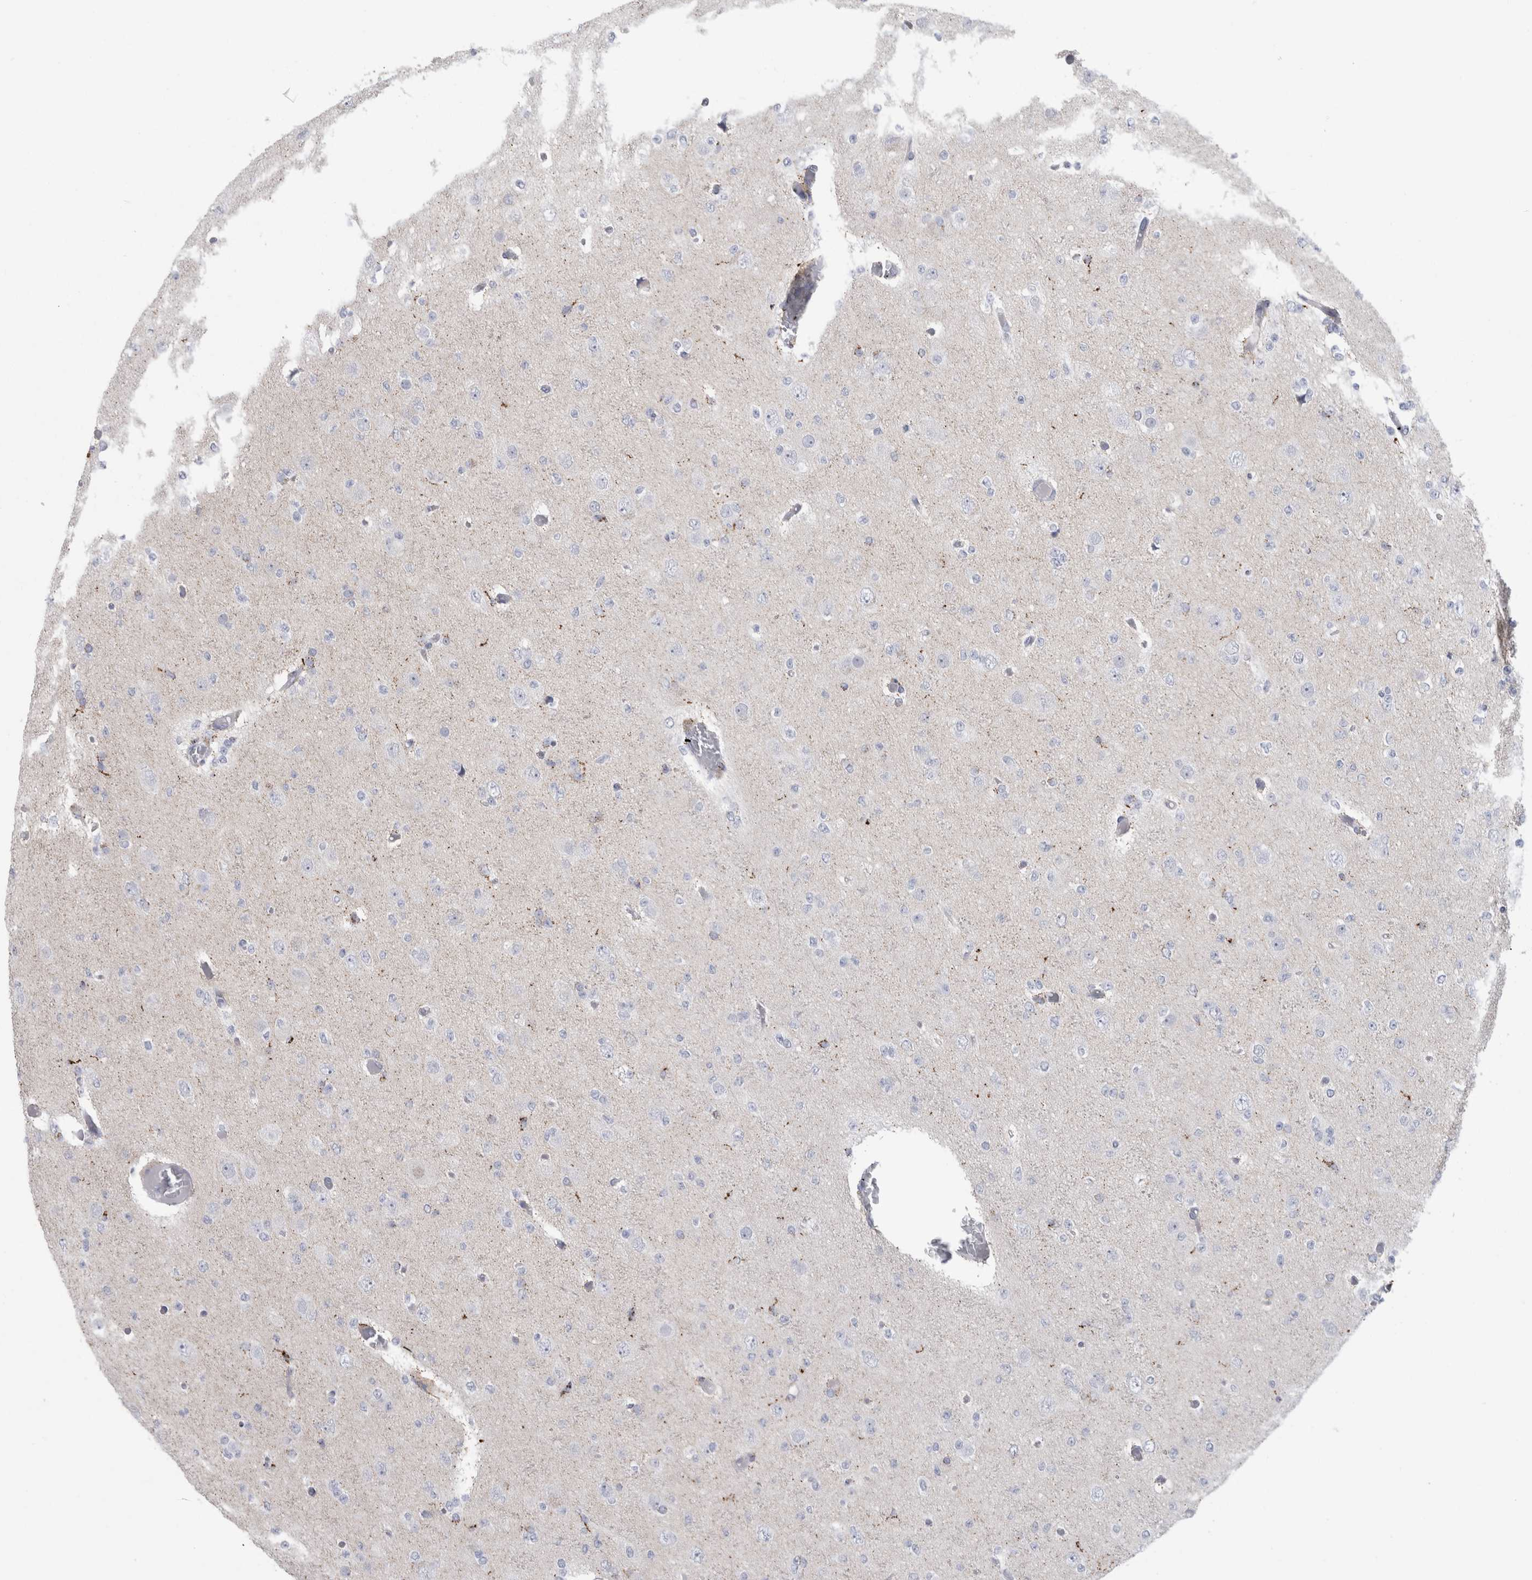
{"staining": {"intensity": "negative", "quantity": "none", "location": "none"}, "tissue": "glioma", "cell_type": "Tumor cells", "image_type": "cancer", "snomed": [{"axis": "morphology", "description": "Glioma, malignant, Low grade"}, {"axis": "topography", "description": "Brain"}], "caption": "Immunohistochemical staining of human glioma displays no significant staining in tumor cells.", "gene": "GATM", "patient": {"sex": "female", "age": 22}}